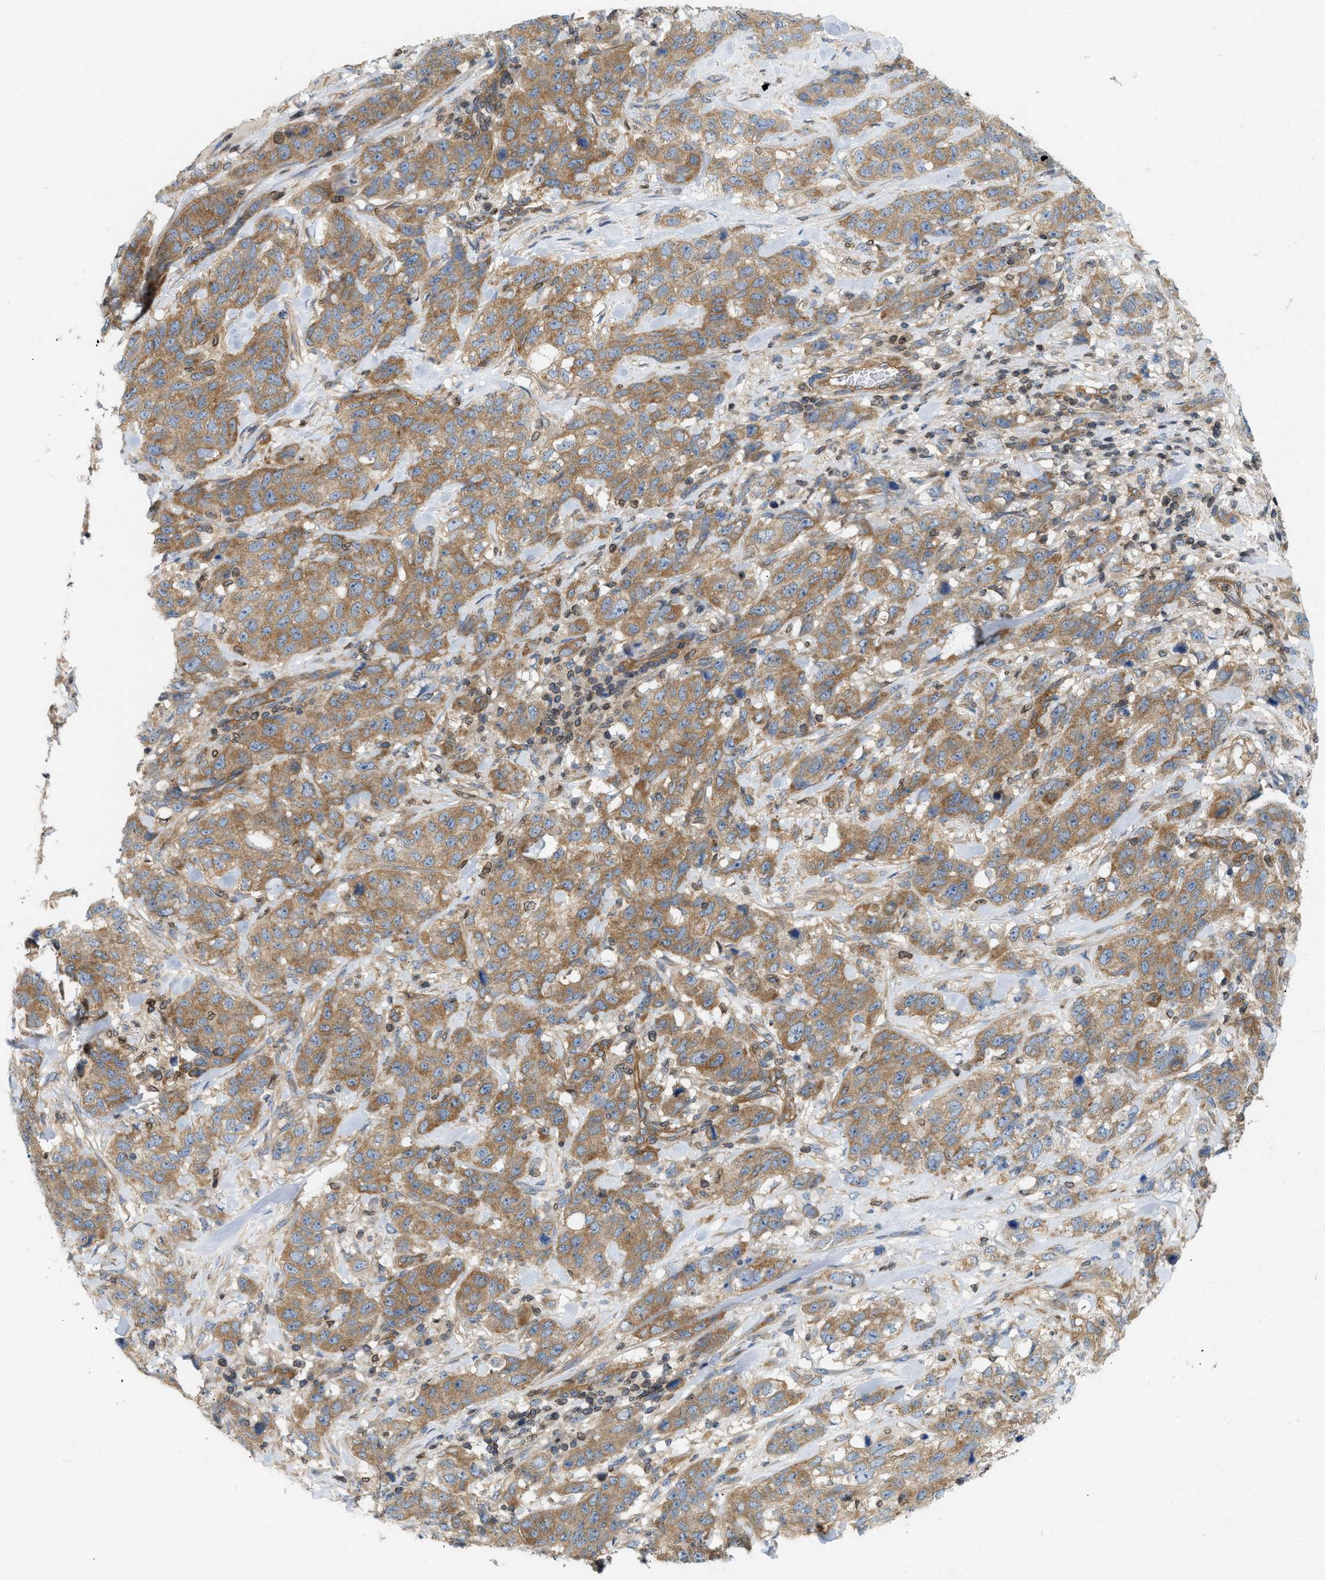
{"staining": {"intensity": "moderate", "quantity": ">75%", "location": "cytoplasmic/membranous"}, "tissue": "stomach cancer", "cell_type": "Tumor cells", "image_type": "cancer", "snomed": [{"axis": "morphology", "description": "Adenocarcinoma, NOS"}, {"axis": "topography", "description": "Stomach"}], "caption": "High-magnification brightfield microscopy of stomach adenocarcinoma stained with DAB (brown) and counterstained with hematoxylin (blue). tumor cells exhibit moderate cytoplasmic/membranous expression is appreciated in approximately>75% of cells. (DAB (3,3'-diaminobenzidine) = brown stain, brightfield microscopy at high magnification).", "gene": "STRN", "patient": {"sex": "male", "age": 48}}